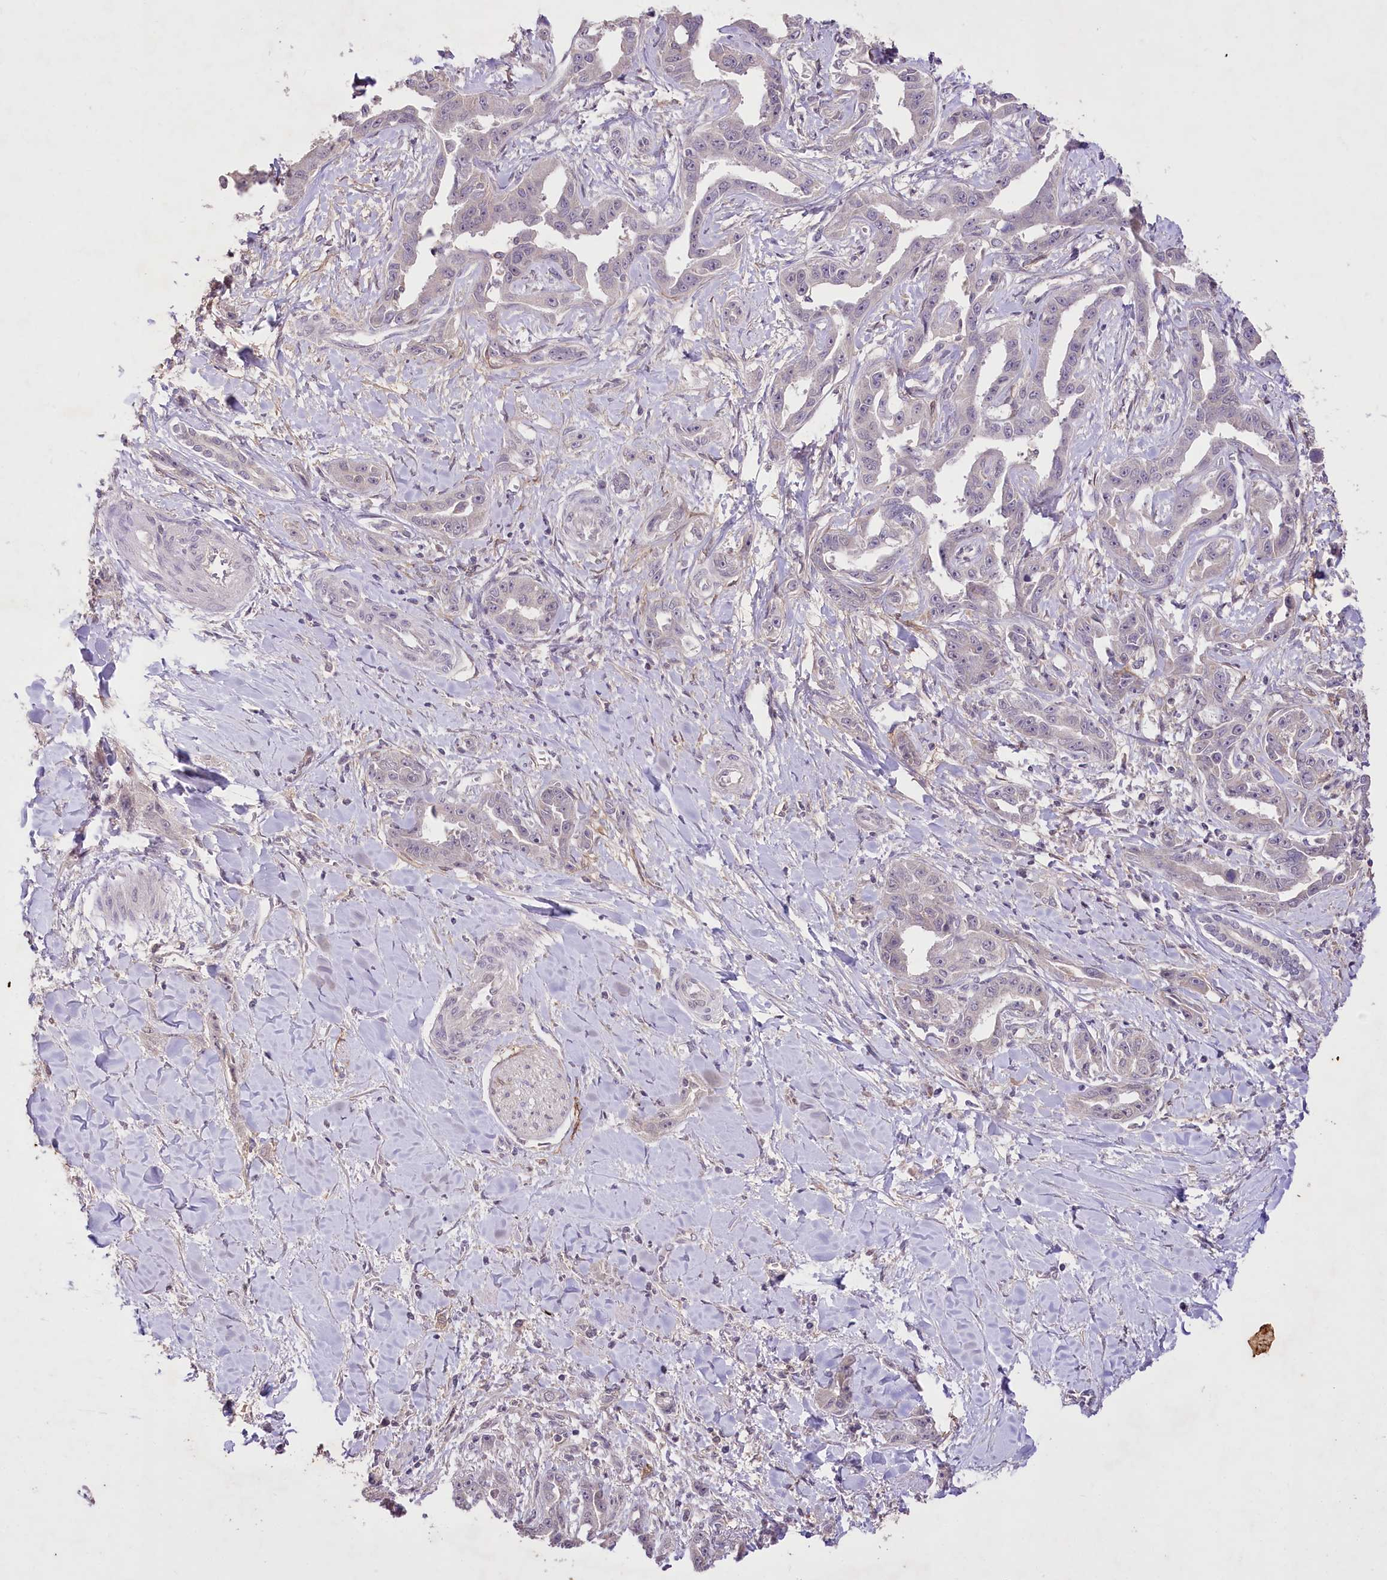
{"staining": {"intensity": "negative", "quantity": "none", "location": "none"}, "tissue": "liver cancer", "cell_type": "Tumor cells", "image_type": "cancer", "snomed": [{"axis": "morphology", "description": "Cholangiocarcinoma"}, {"axis": "topography", "description": "Liver"}], "caption": "This is an immunohistochemistry (IHC) micrograph of human cholangiocarcinoma (liver). There is no positivity in tumor cells.", "gene": "ENPP1", "patient": {"sex": "male", "age": 59}}